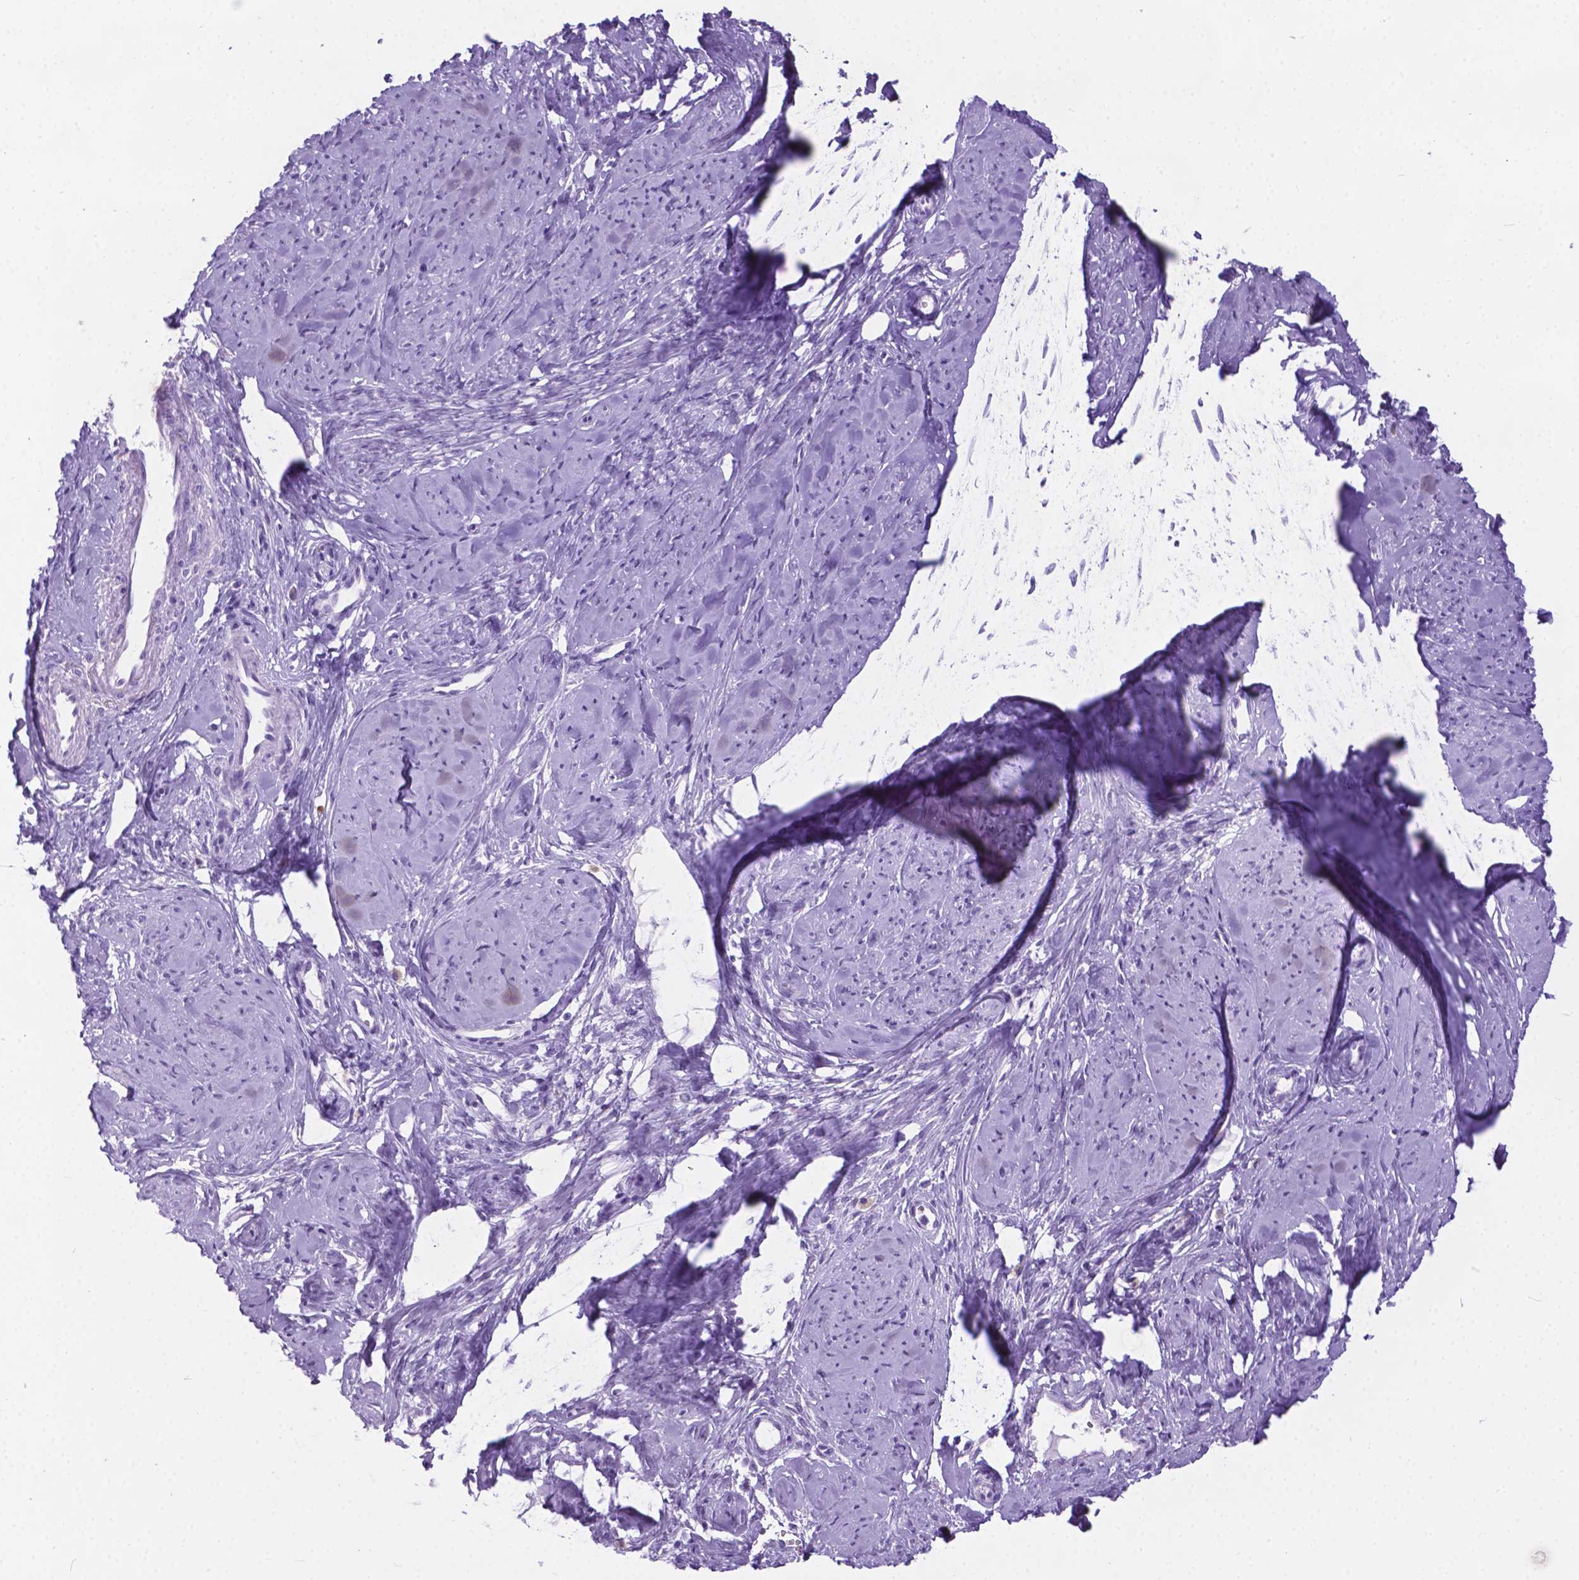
{"staining": {"intensity": "negative", "quantity": "none", "location": "none"}, "tissue": "smooth muscle", "cell_type": "Smooth muscle cells", "image_type": "normal", "snomed": [{"axis": "morphology", "description": "Normal tissue, NOS"}, {"axis": "topography", "description": "Smooth muscle"}], "caption": "Immunohistochemistry of benign human smooth muscle shows no staining in smooth muscle cells.", "gene": "ARMS2", "patient": {"sex": "female", "age": 48}}